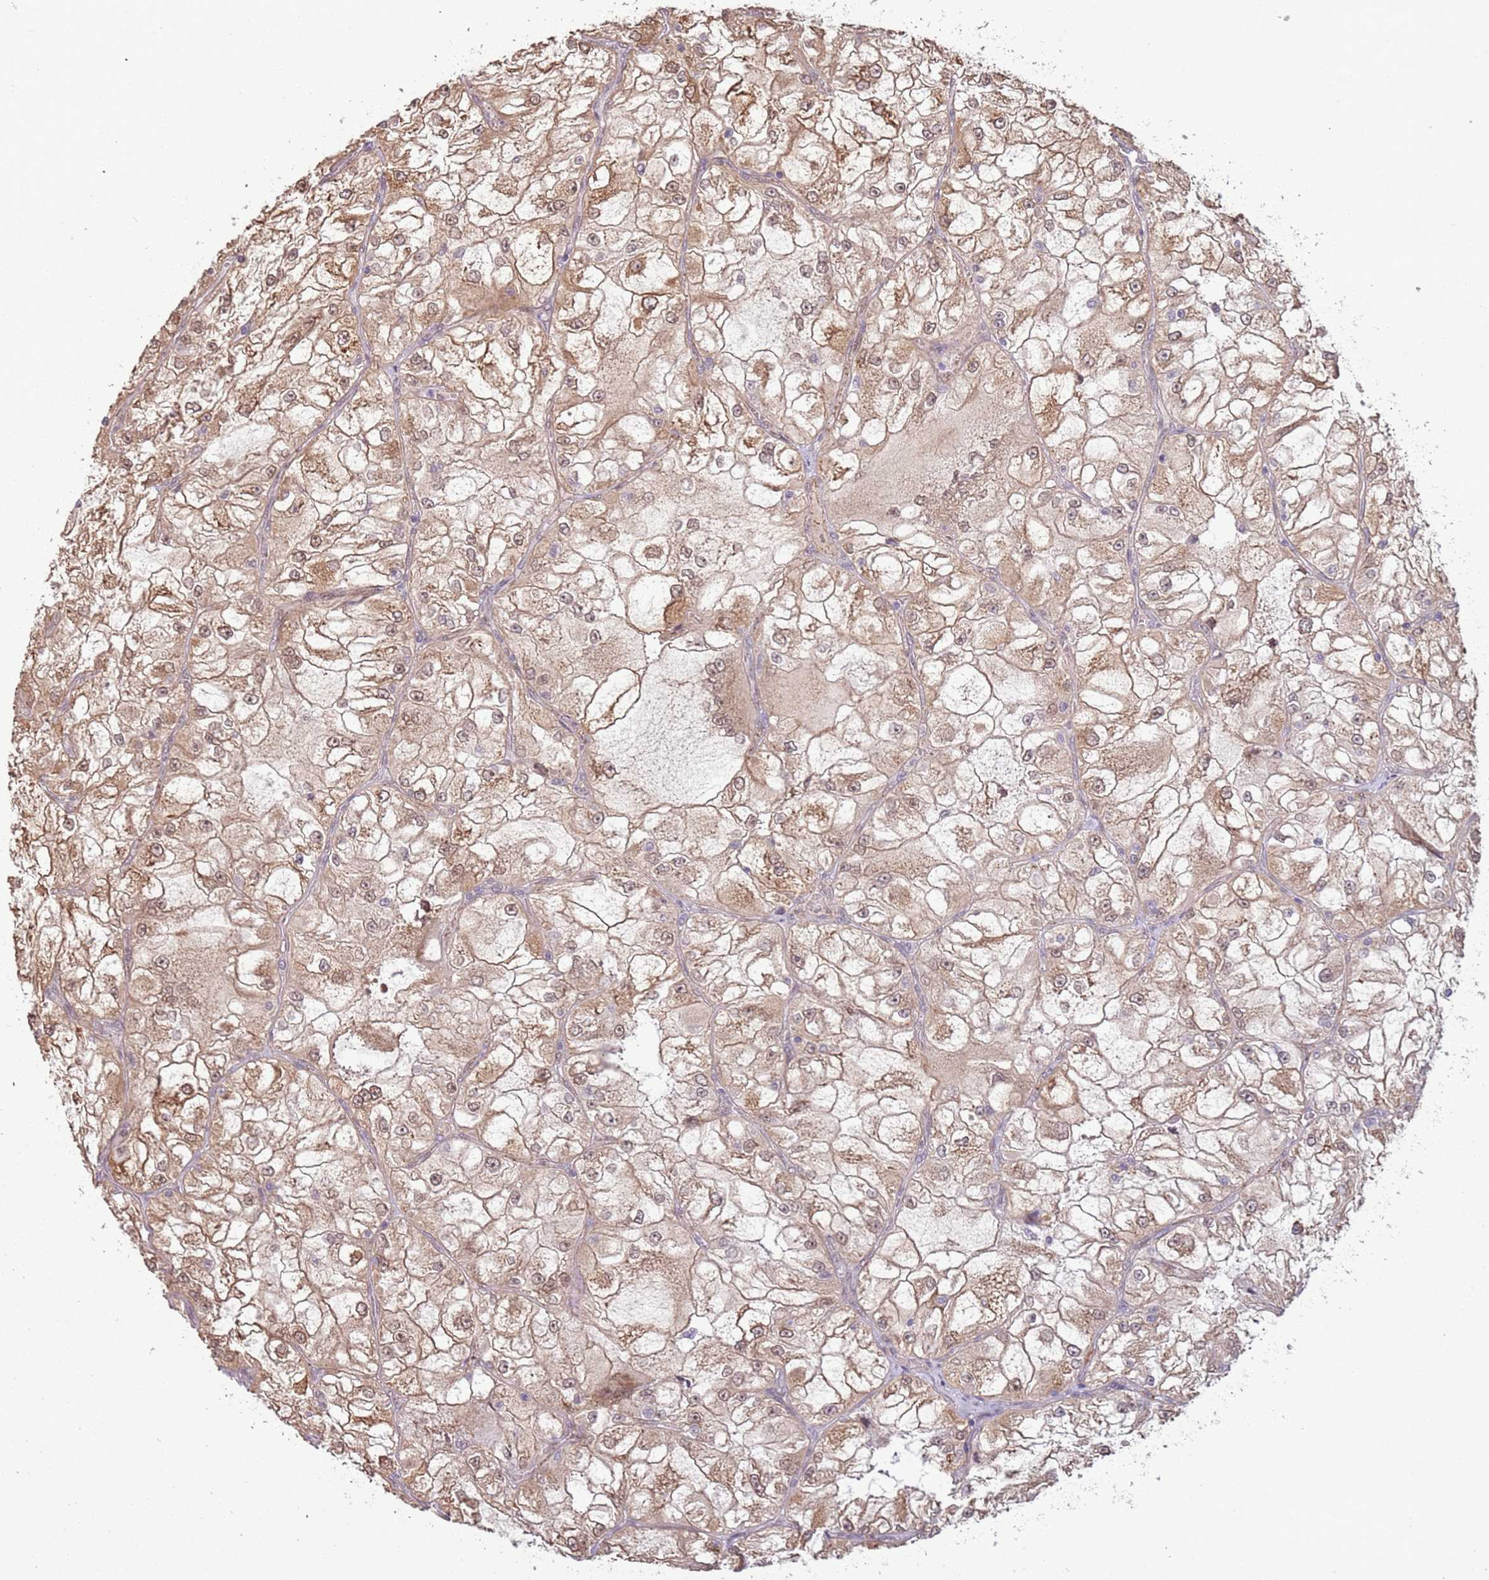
{"staining": {"intensity": "moderate", "quantity": "25%-75%", "location": "nuclear"}, "tissue": "renal cancer", "cell_type": "Tumor cells", "image_type": "cancer", "snomed": [{"axis": "morphology", "description": "Adenocarcinoma, NOS"}, {"axis": "topography", "description": "Kidney"}], "caption": "Immunohistochemistry photomicrograph of human renal cancer stained for a protein (brown), which exhibits medium levels of moderate nuclear positivity in approximately 25%-75% of tumor cells.", "gene": "POLR3H", "patient": {"sex": "female", "age": 72}}